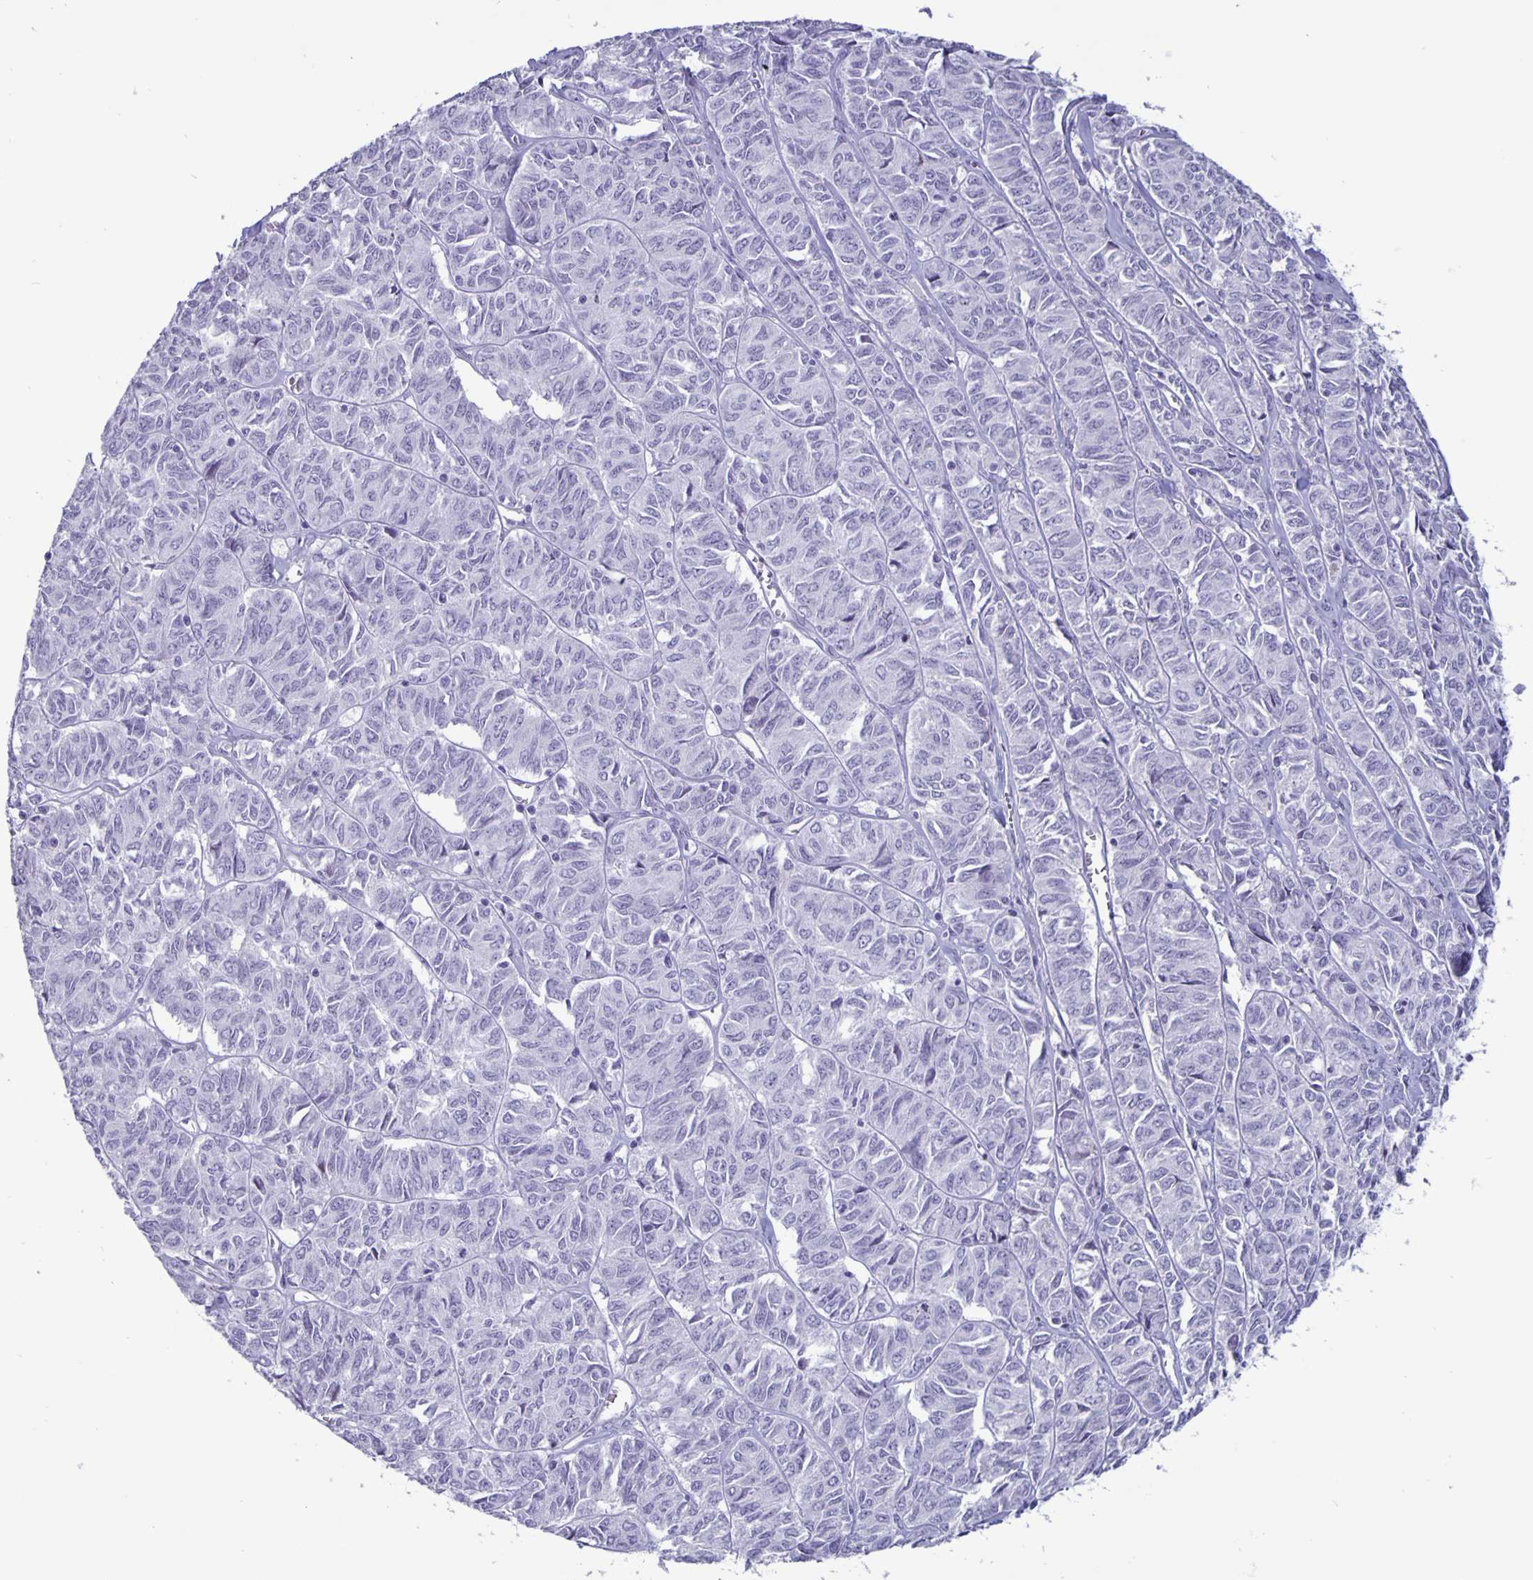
{"staining": {"intensity": "negative", "quantity": "none", "location": "none"}, "tissue": "ovarian cancer", "cell_type": "Tumor cells", "image_type": "cancer", "snomed": [{"axis": "morphology", "description": "Carcinoma, endometroid"}, {"axis": "topography", "description": "Ovary"}], "caption": "An image of human endometroid carcinoma (ovarian) is negative for staining in tumor cells. The staining is performed using DAB brown chromogen with nuclei counter-stained in using hematoxylin.", "gene": "BPIFA3", "patient": {"sex": "female", "age": 80}}